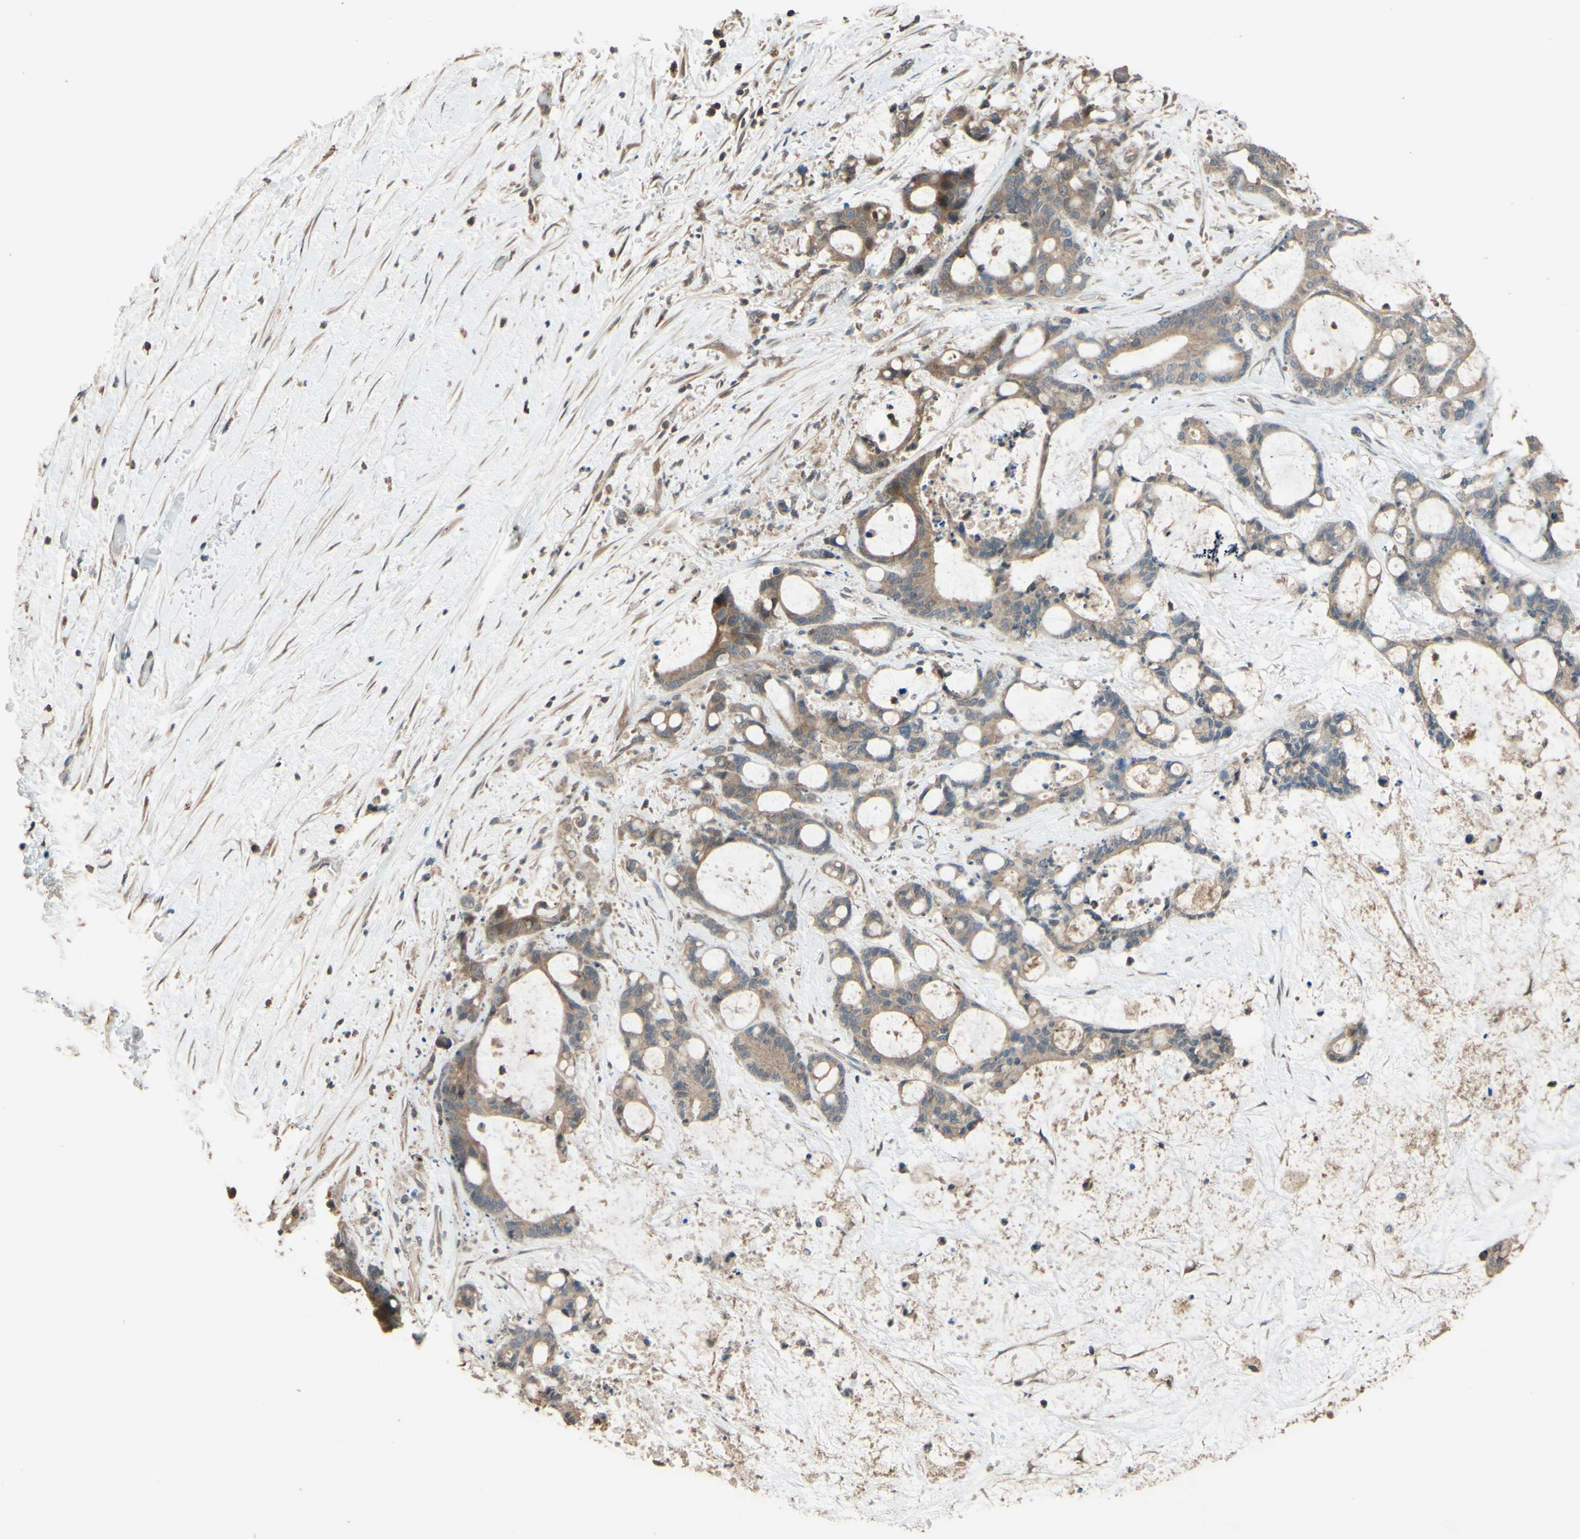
{"staining": {"intensity": "weak", "quantity": ">75%", "location": "cytoplasmic/membranous"}, "tissue": "liver cancer", "cell_type": "Tumor cells", "image_type": "cancer", "snomed": [{"axis": "morphology", "description": "Cholangiocarcinoma"}, {"axis": "topography", "description": "Liver"}], "caption": "IHC image of human liver cancer stained for a protein (brown), which demonstrates low levels of weak cytoplasmic/membranous positivity in about >75% of tumor cells.", "gene": "SMIM19", "patient": {"sex": "female", "age": 73}}